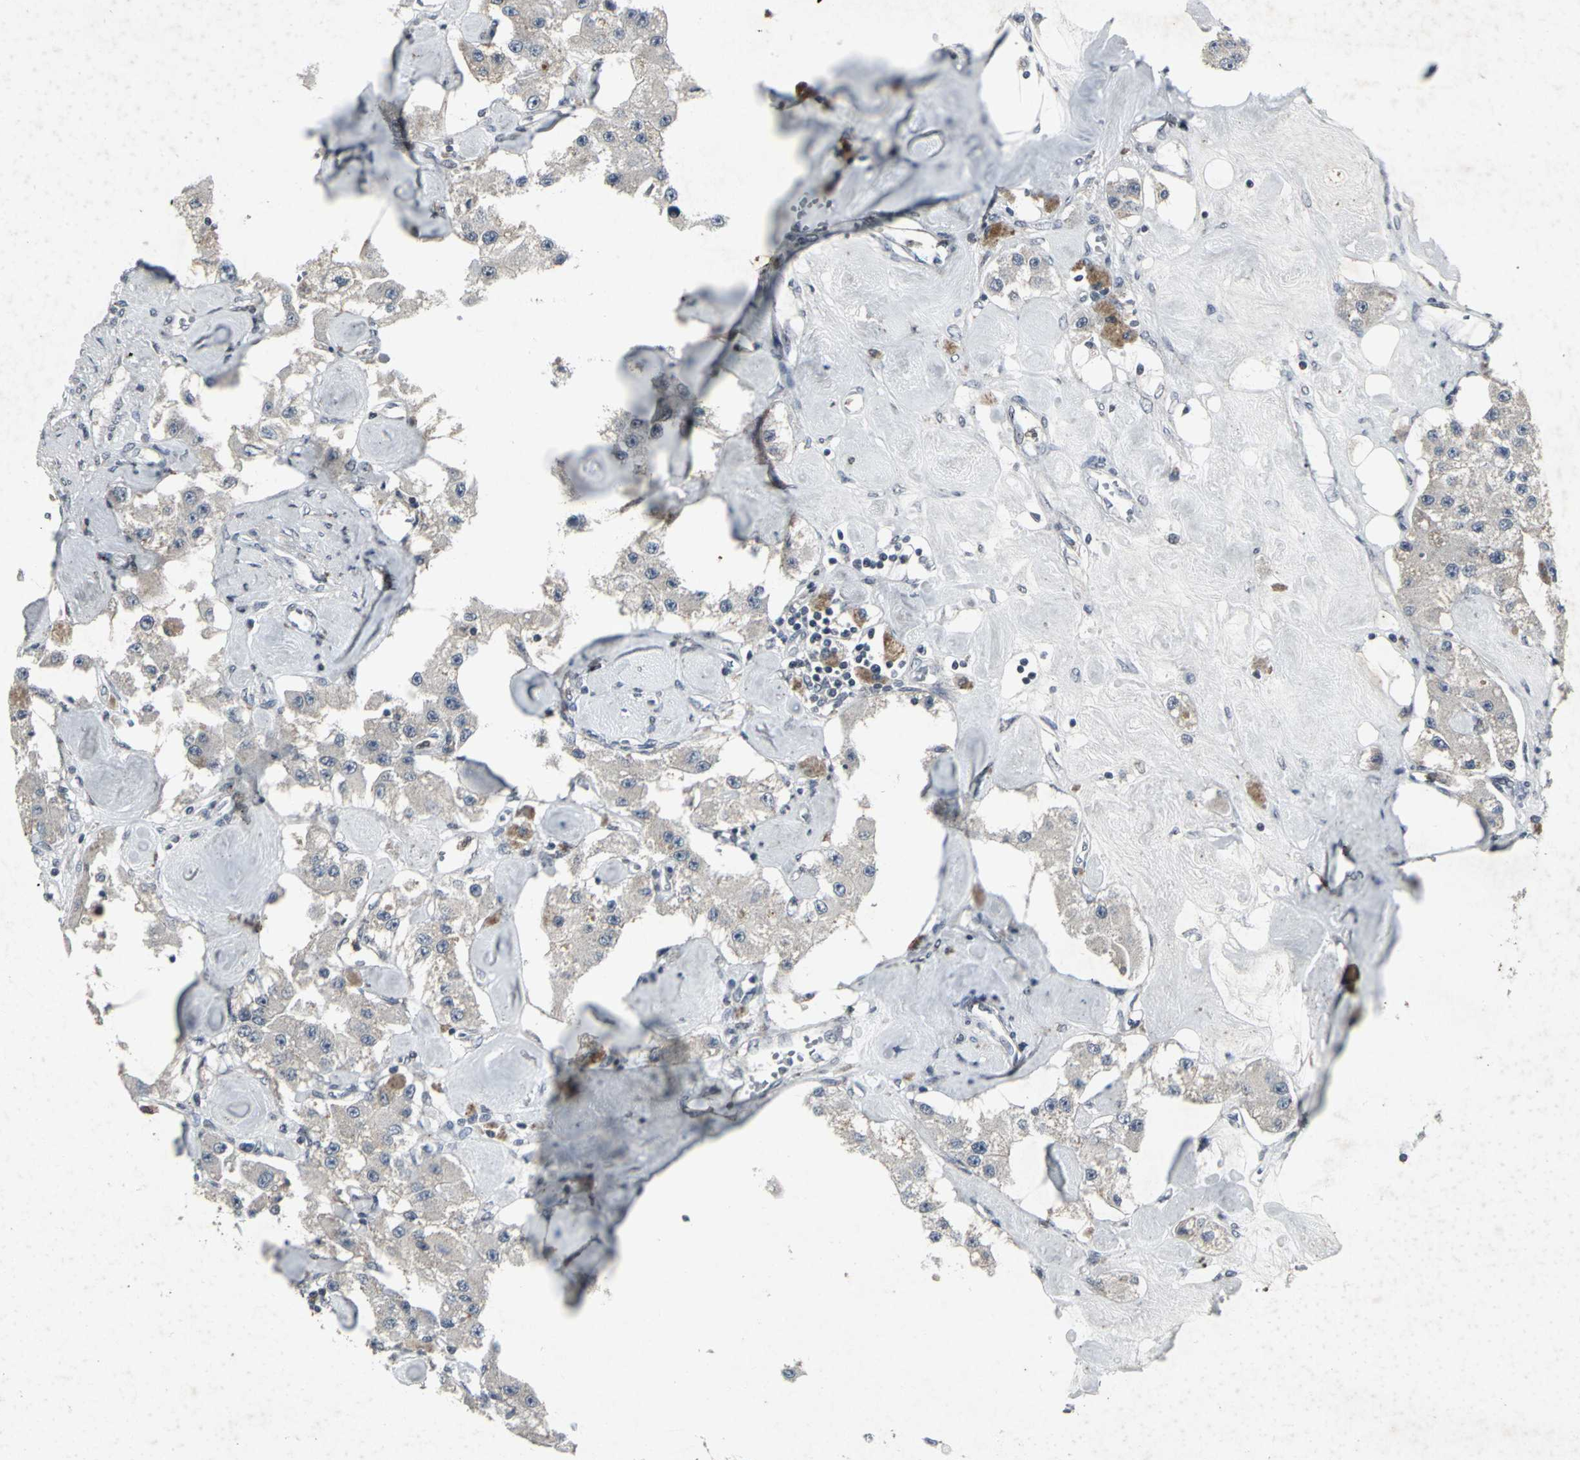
{"staining": {"intensity": "negative", "quantity": "none", "location": "none"}, "tissue": "carcinoid", "cell_type": "Tumor cells", "image_type": "cancer", "snomed": [{"axis": "morphology", "description": "Carcinoid, malignant, NOS"}, {"axis": "topography", "description": "Pancreas"}], "caption": "Tumor cells show no significant positivity in carcinoid. Brightfield microscopy of IHC stained with DAB (3,3'-diaminobenzidine) (brown) and hematoxylin (blue), captured at high magnification.", "gene": "BMP4", "patient": {"sex": "male", "age": 41}}